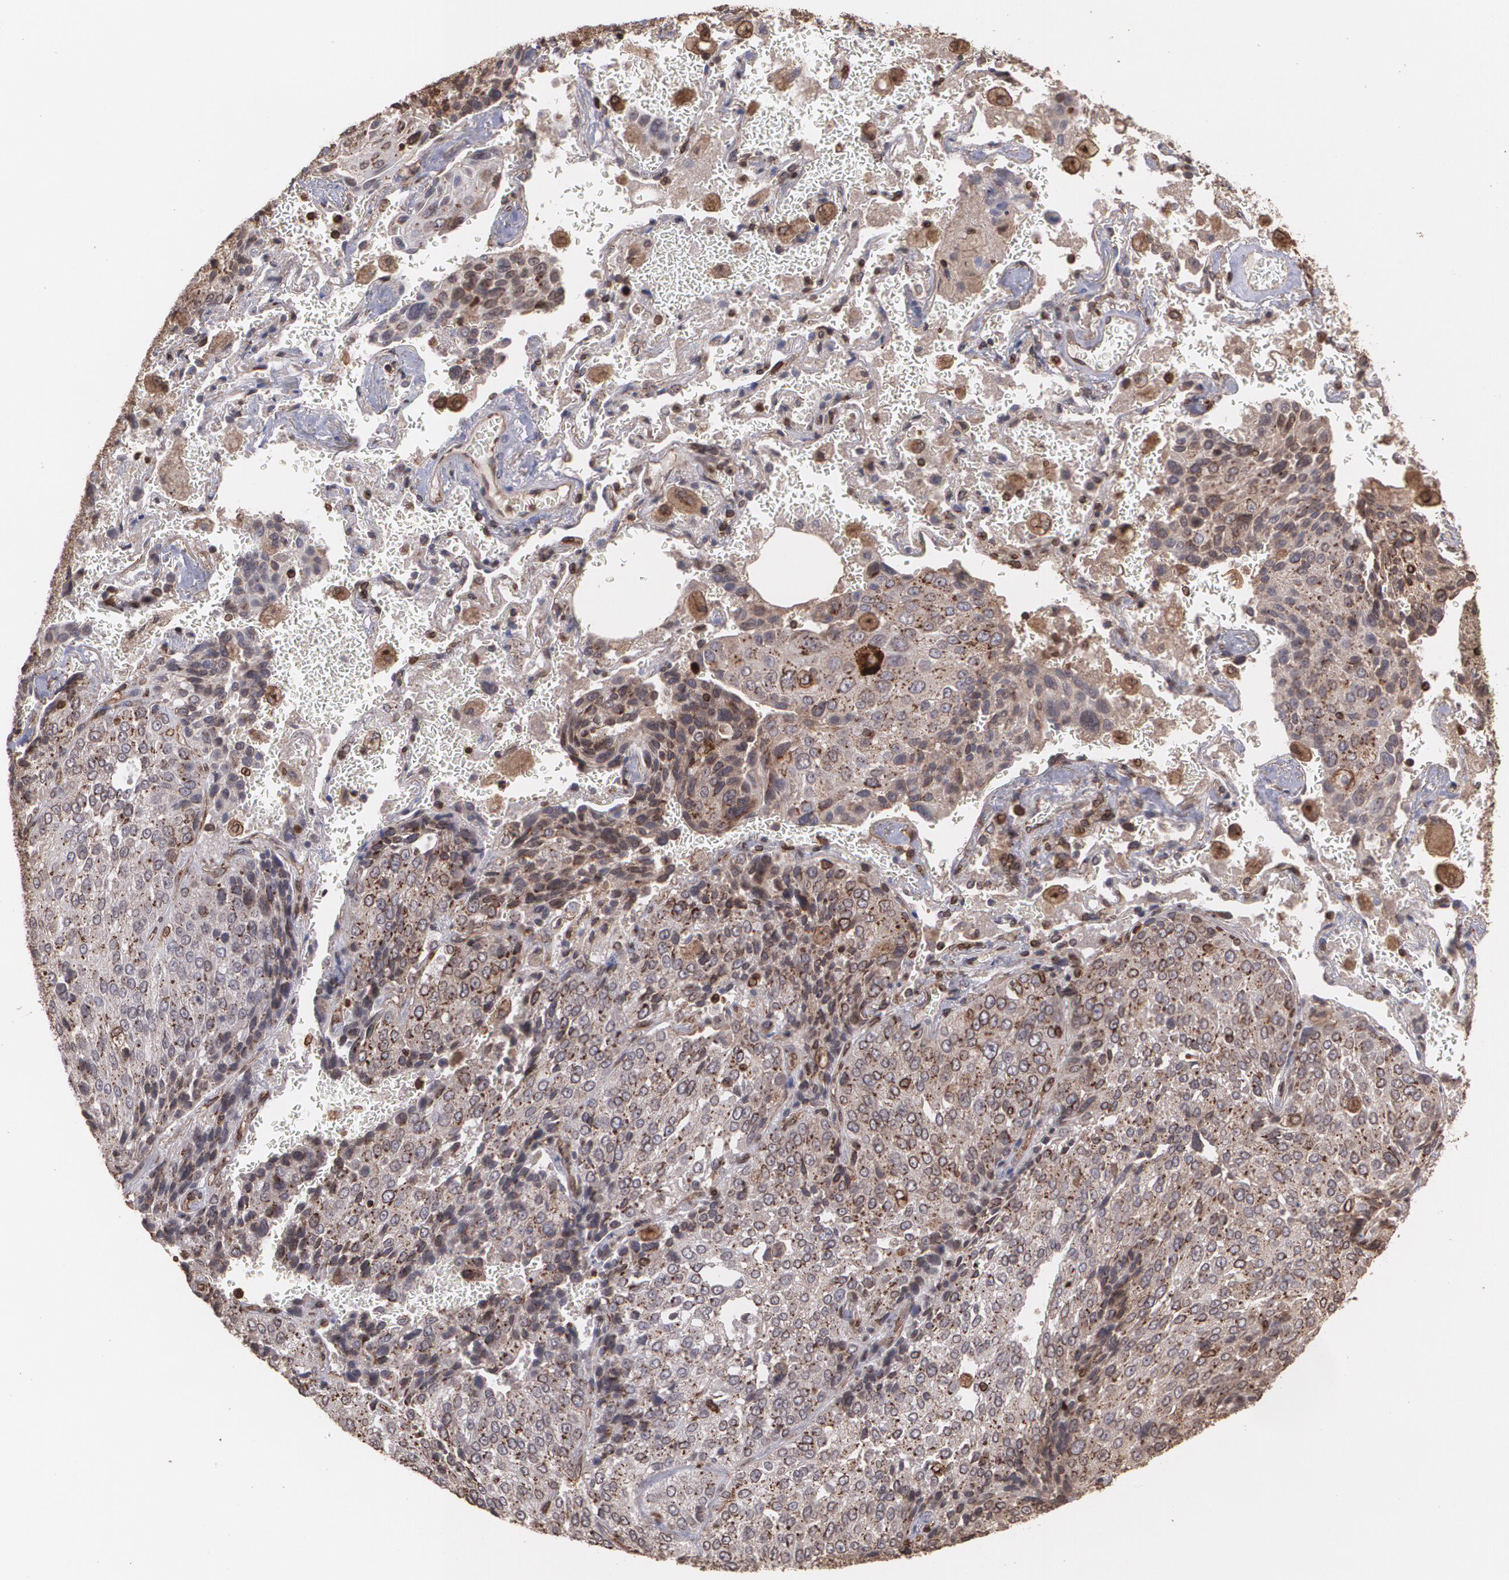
{"staining": {"intensity": "weak", "quantity": "25%-75%", "location": "cytoplasmic/membranous"}, "tissue": "lung cancer", "cell_type": "Tumor cells", "image_type": "cancer", "snomed": [{"axis": "morphology", "description": "Squamous cell carcinoma, NOS"}, {"axis": "topography", "description": "Lung"}], "caption": "Squamous cell carcinoma (lung) was stained to show a protein in brown. There is low levels of weak cytoplasmic/membranous staining in about 25%-75% of tumor cells.", "gene": "TRIP11", "patient": {"sex": "male", "age": 54}}